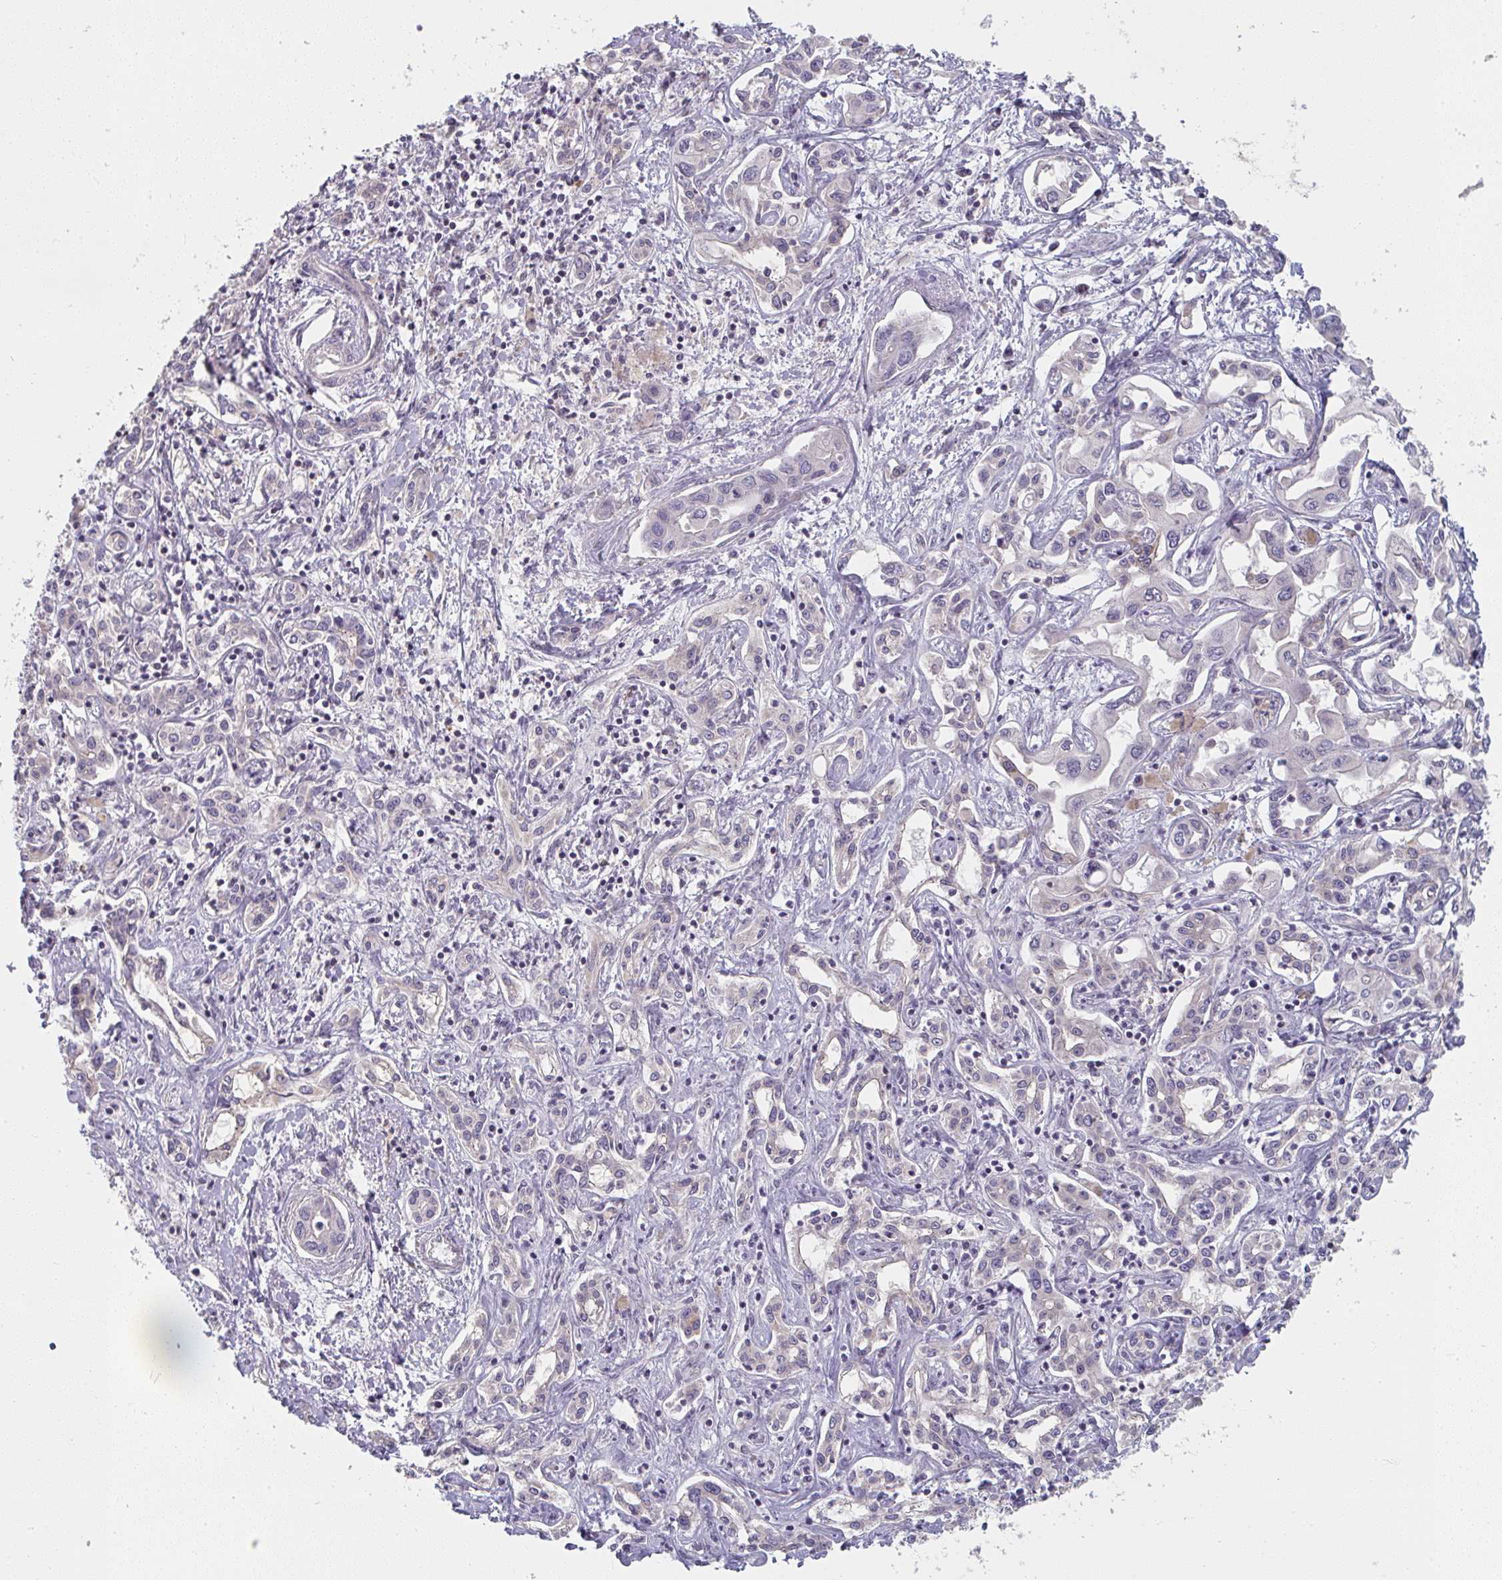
{"staining": {"intensity": "negative", "quantity": "none", "location": "none"}, "tissue": "liver cancer", "cell_type": "Tumor cells", "image_type": "cancer", "snomed": [{"axis": "morphology", "description": "Cholangiocarcinoma"}, {"axis": "topography", "description": "Liver"}], "caption": "High power microscopy micrograph of an immunohistochemistry micrograph of liver cancer, revealing no significant expression in tumor cells. (DAB (3,3'-diaminobenzidine) immunohistochemistry (IHC) visualized using brightfield microscopy, high magnification).", "gene": "RANGRF", "patient": {"sex": "female", "age": 64}}